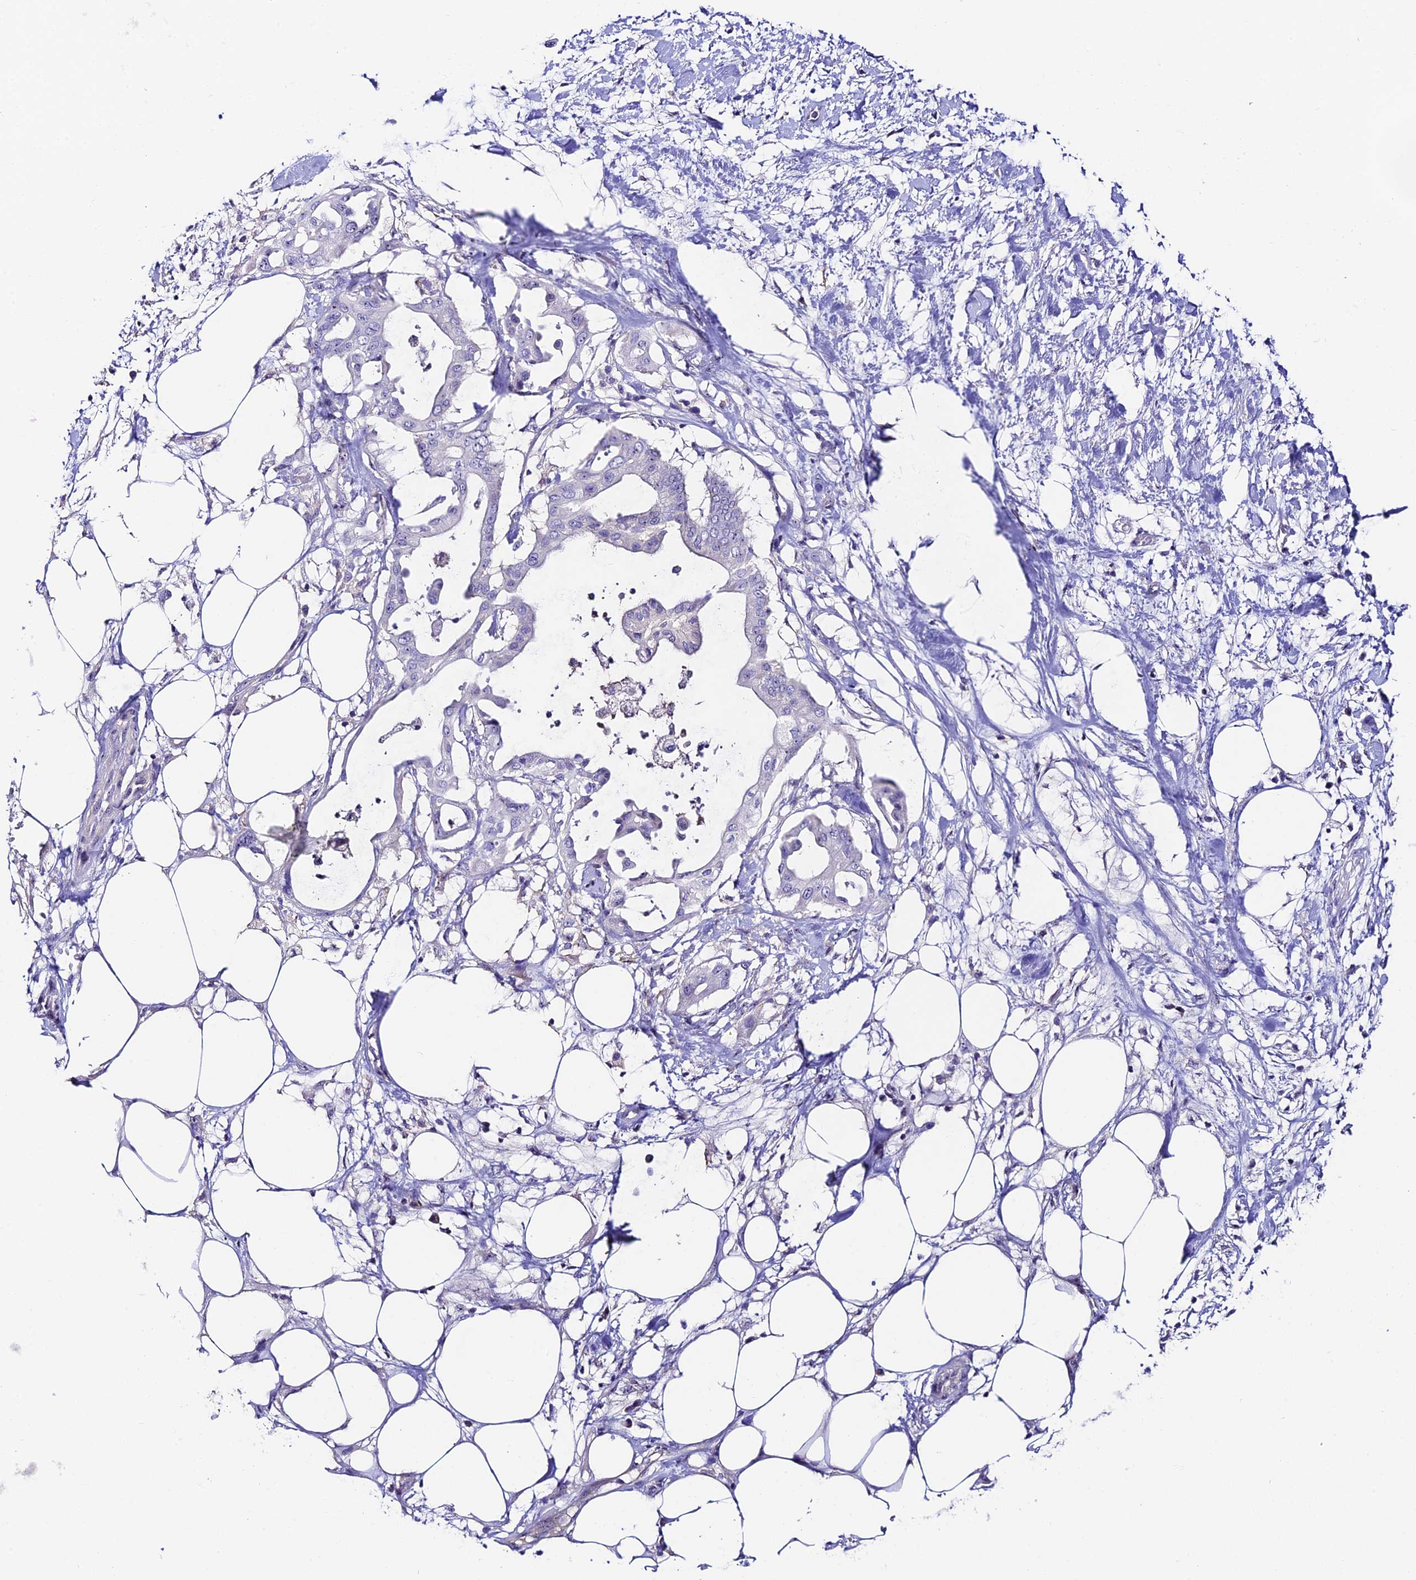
{"staining": {"intensity": "negative", "quantity": "none", "location": "none"}, "tissue": "pancreatic cancer", "cell_type": "Tumor cells", "image_type": "cancer", "snomed": [{"axis": "morphology", "description": "Adenocarcinoma, NOS"}, {"axis": "topography", "description": "Pancreas"}], "caption": "The IHC histopathology image has no significant positivity in tumor cells of adenocarcinoma (pancreatic) tissue. (DAB (3,3'-diaminobenzidine) immunohistochemistry visualized using brightfield microscopy, high magnification).", "gene": "DUSP29", "patient": {"sex": "male", "age": 68}}